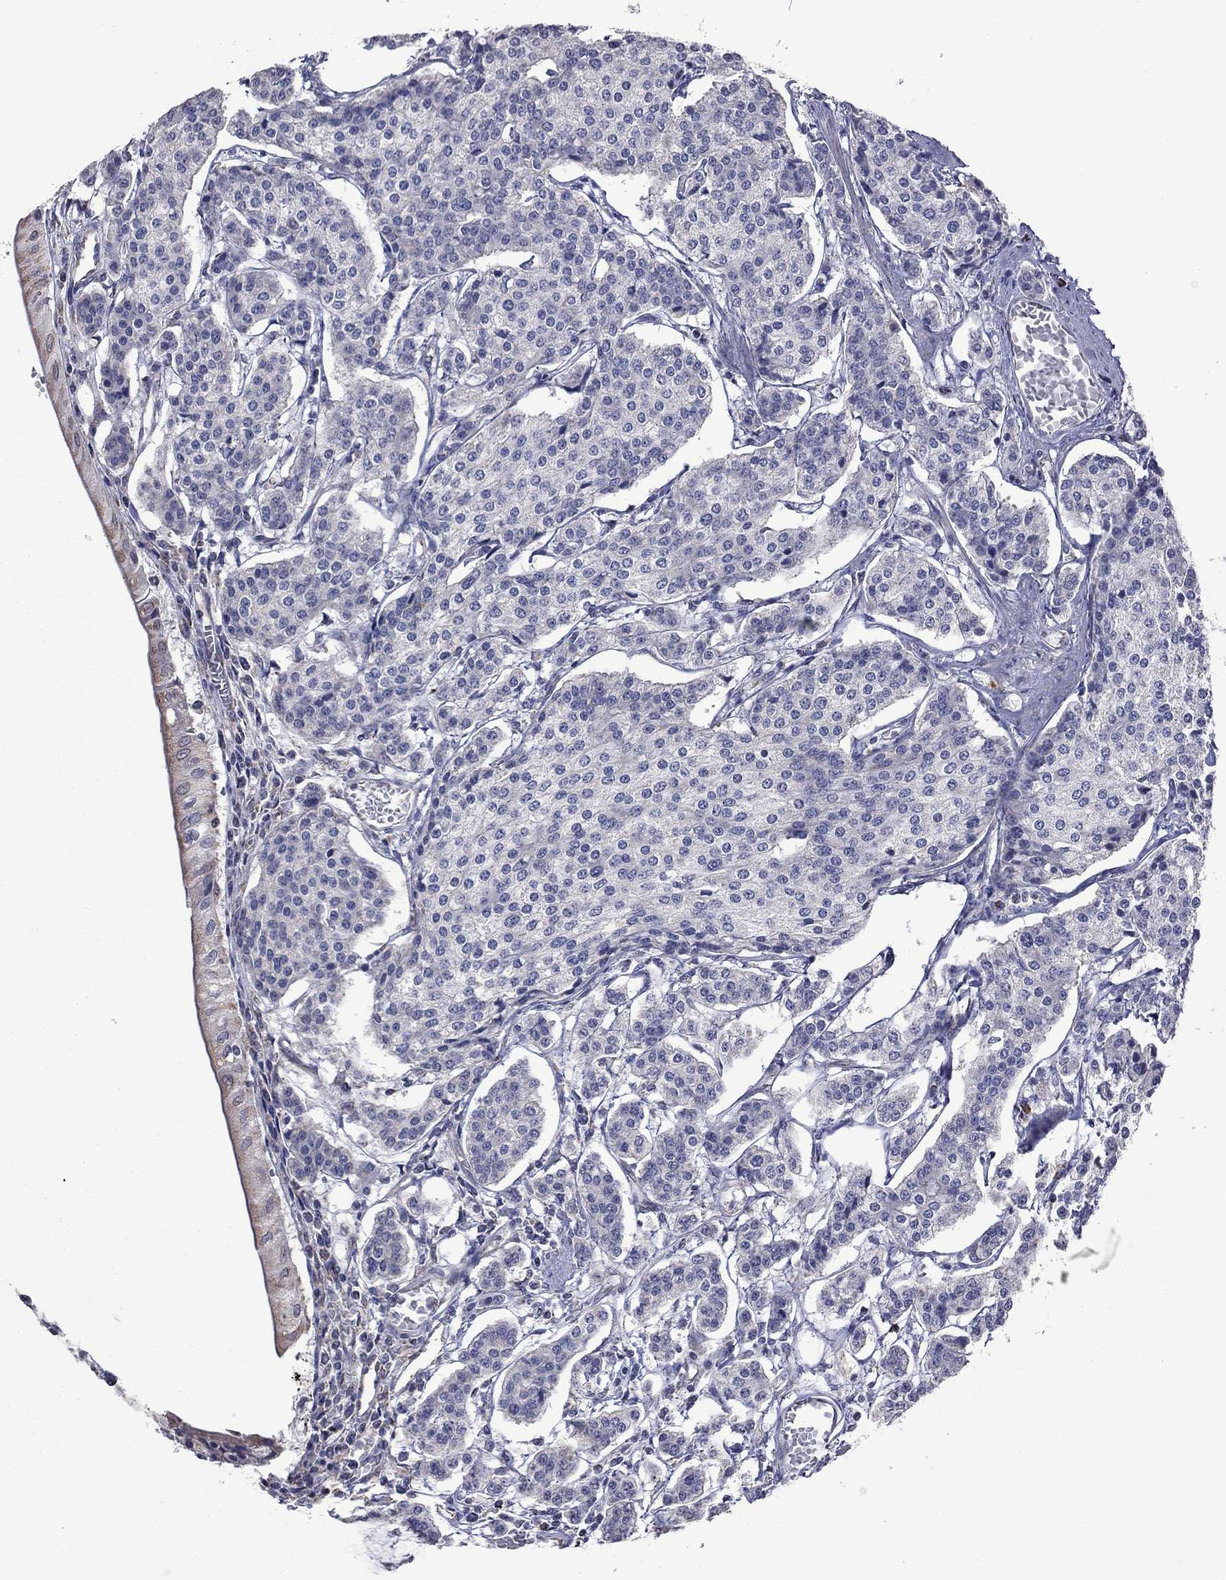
{"staining": {"intensity": "negative", "quantity": "none", "location": "none"}, "tissue": "carcinoid", "cell_type": "Tumor cells", "image_type": "cancer", "snomed": [{"axis": "morphology", "description": "Carcinoid, malignant, NOS"}, {"axis": "topography", "description": "Small intestine"}], "caption": "An immunohistochemistry photomicrograph of malignant carcinoid is shown. There is no staining in tumor cells of malignant carcinoid.", "gene": "NDUFB1", "patient": {"sex": "female", "age": 65}}